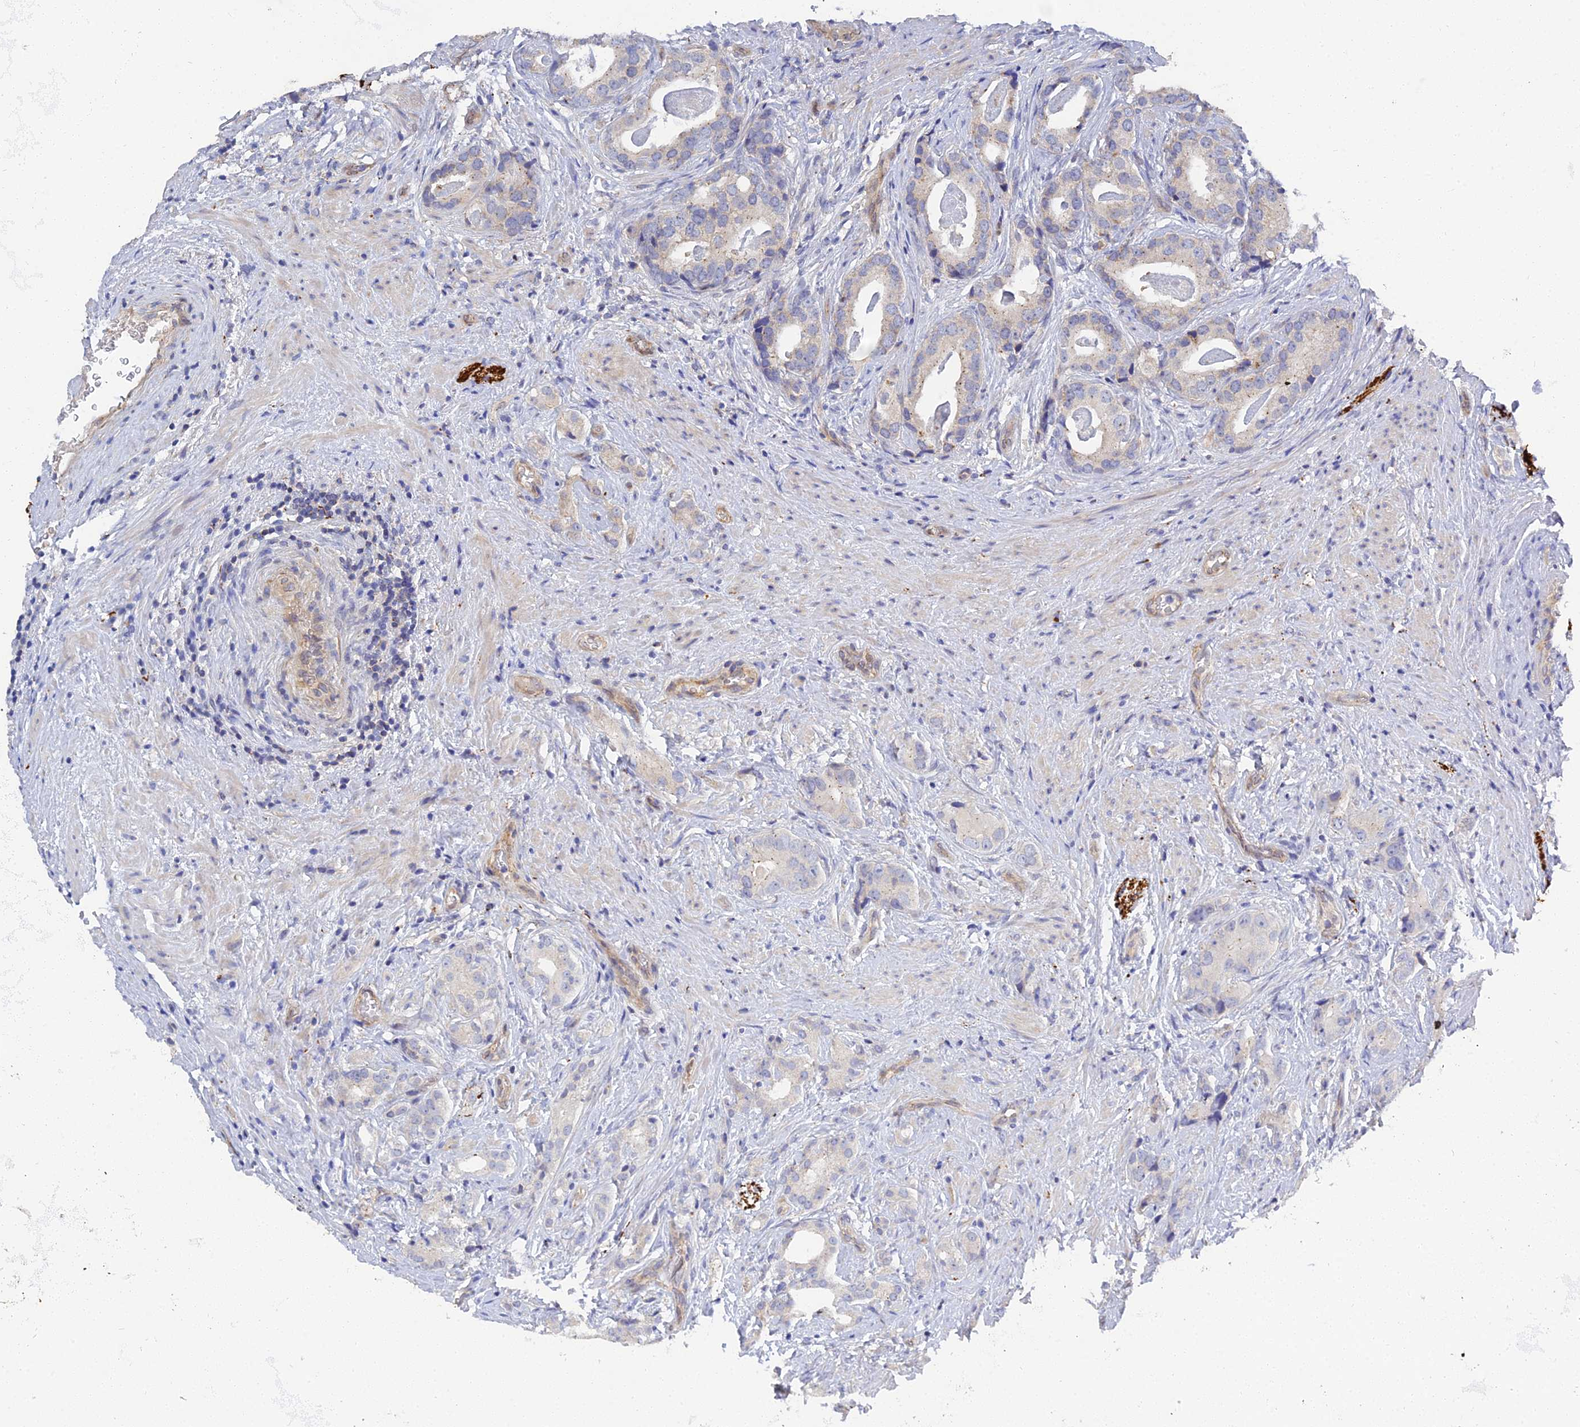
{"staining": {"intensity": "weak", "quantity": "<25%", "location": "cytoplasmic/membranous"}, "tissue": "prostate cancer", "cell_type": "Tumor cells", "image_type": "cancer", "snomed": [{"axis": "morphology", "description": "Adenocarcinoma, Low grade"}, {"axis": "topography", "description": "Prostate"}], "caption": "Tumor cells are negative for protein expression in human low-grade adenocarcinoma (prostate).", "gene": "APOBEC3H", "patient": {"sex": "male", "age": 71}}